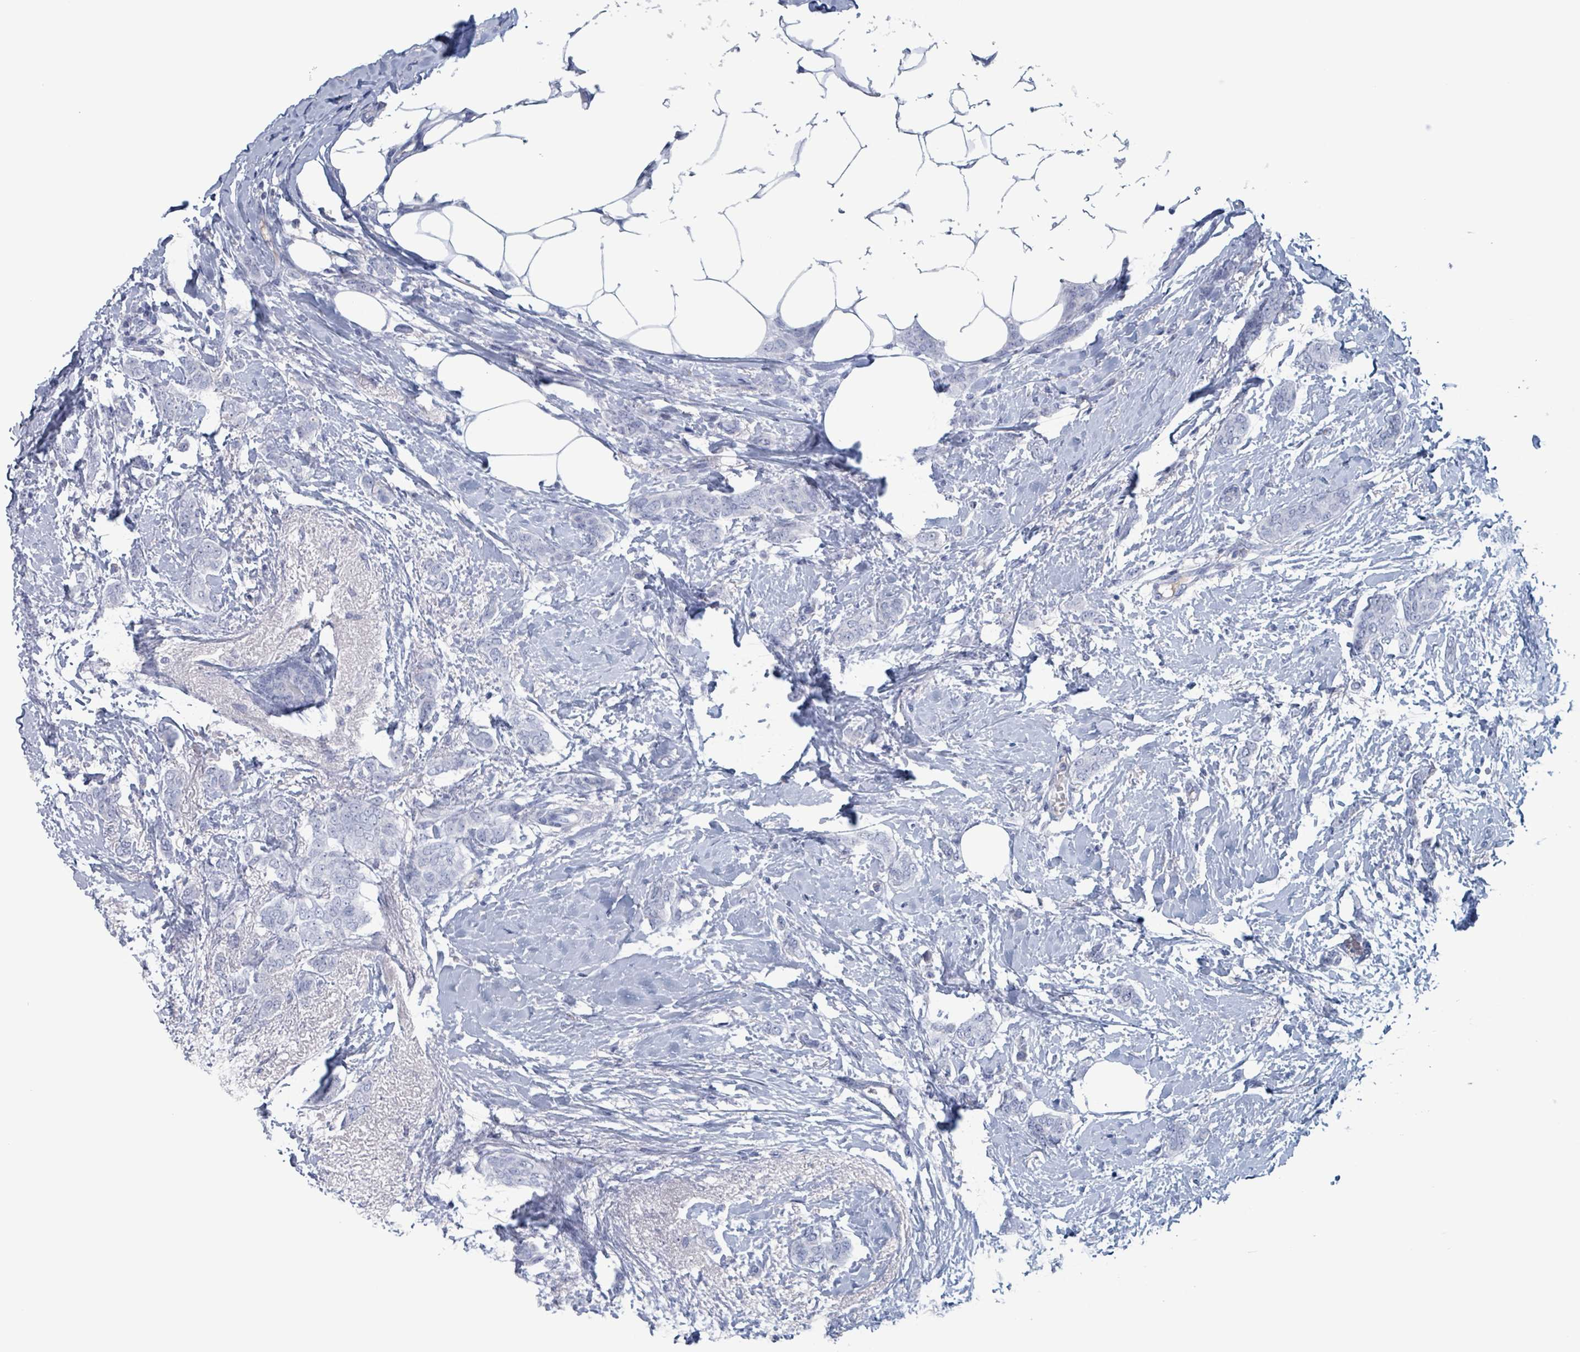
{"staining": {"intensity": "negative", "quantity": "none", "location": "none"}, "tissue": "breast cancer", "cell_type": "Tumor cells", "image_type": "cancer", "snomed": [{"axis": "morphology", "description": "Duct carcinoma"}, {"axis": "topography", "description": "Breast"}], "caption": "A high-resolution photomicrograph shows immunohistochemistry (IHC) staining of infiltrating ductal carcinoma (breast), which reveals no significant expression in tumor cells.", "gene": "KLK4", "patient": {"sex": "female", "age": 72}}